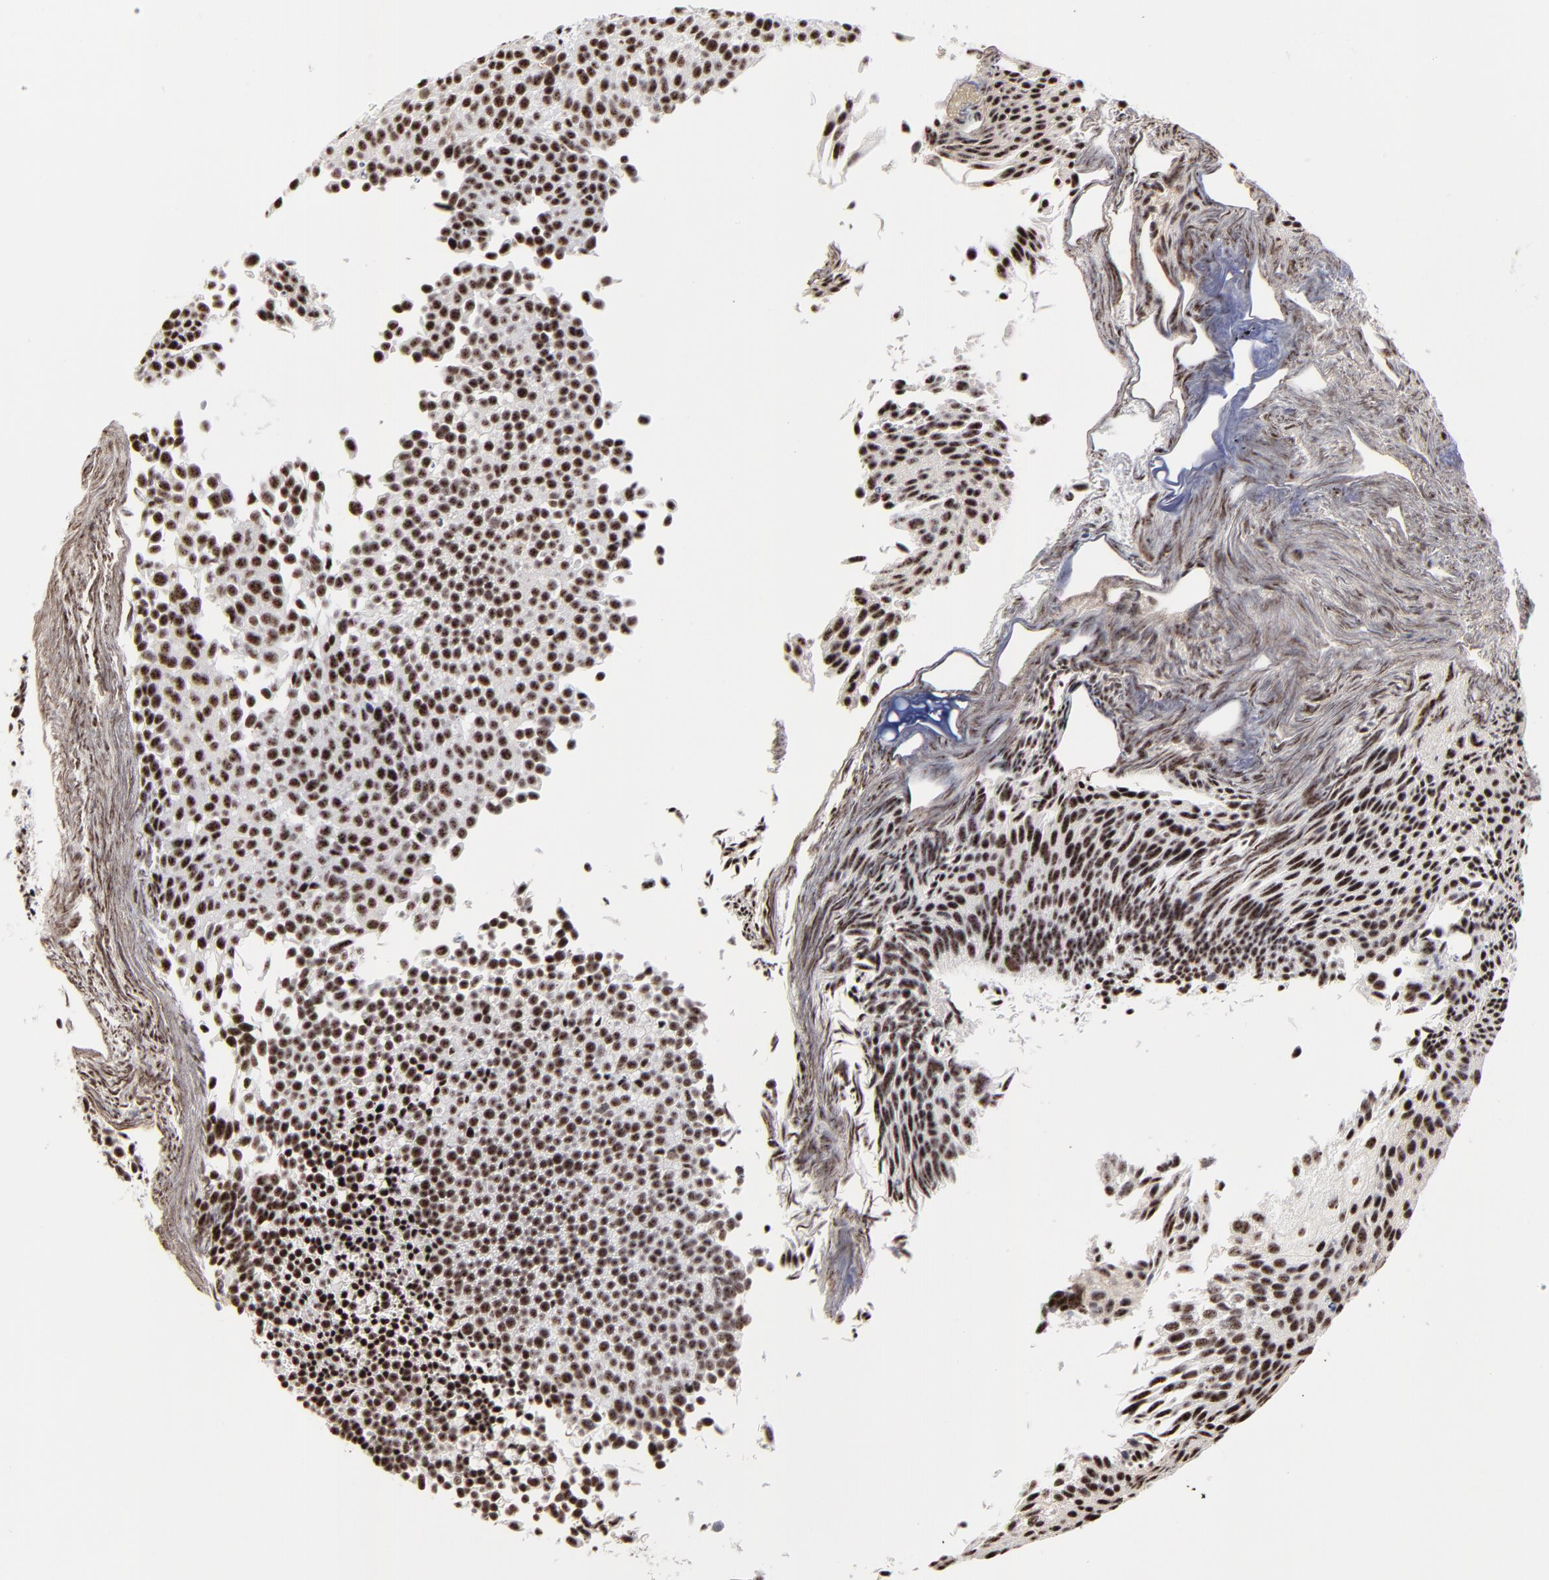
{"staining": {"intensity": "weak", "quantity": ">75%", "location": "nuclear"}, "tissue": "urothelial cancer", "cell_type": "Tumor cells", "image_type": "cancer", "snomed": [{"axis": "morphology", "description": "Urothelial carcinoma, Low grade"}, {"axis": "topography", "description": "Urinary bladder"}], "caption": "Urothelial cancer was stained to show a protein in brown. There is low levels of weak nuclear expression in approximately >75% of tumor cells.", "gene": "MBD4", "patient": {"sex": "male", "age": 84}}